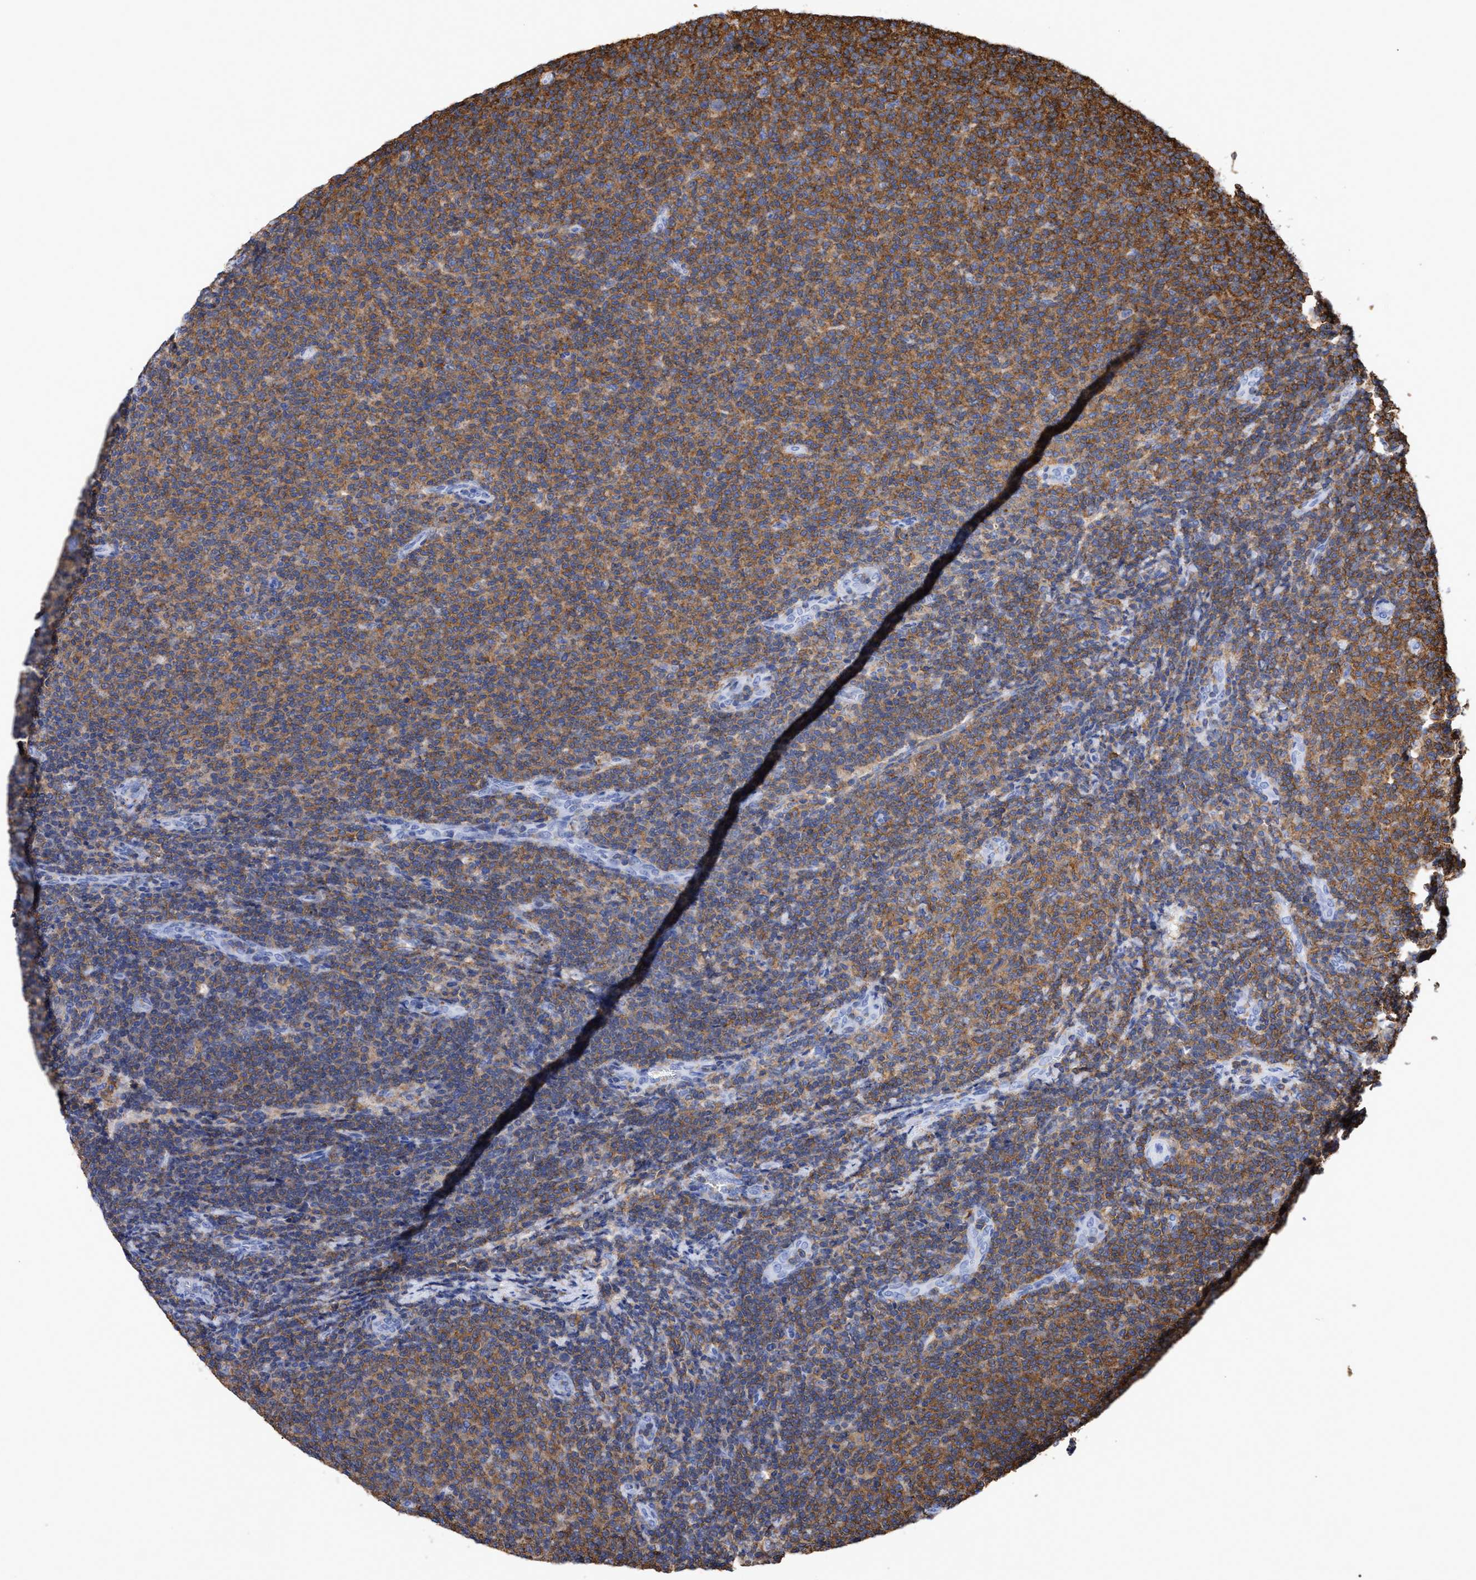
{"staining": {"intensity": "moderate", "quantity": ">75%", "location": "cytoplasmic/membranous"}, "tissue": "lymphoma", "cell_type": "Tumor cells", "image_type": "cancer", "snomed": [{"axis": "morphology", "description": "Malignant lymphoma, non-Hodgkin's type, Low grade"}, {"axis": "topography", "description": "Lymph node"}], "caption": "An image showing moderate cytoplasmic/membranous positivity in about >75% of tumor cells in lymphoma, as visualized by brown immunohistochemical staining.", "gene": "HCLS1", "patient": {"sex": "male", "age": 66}}